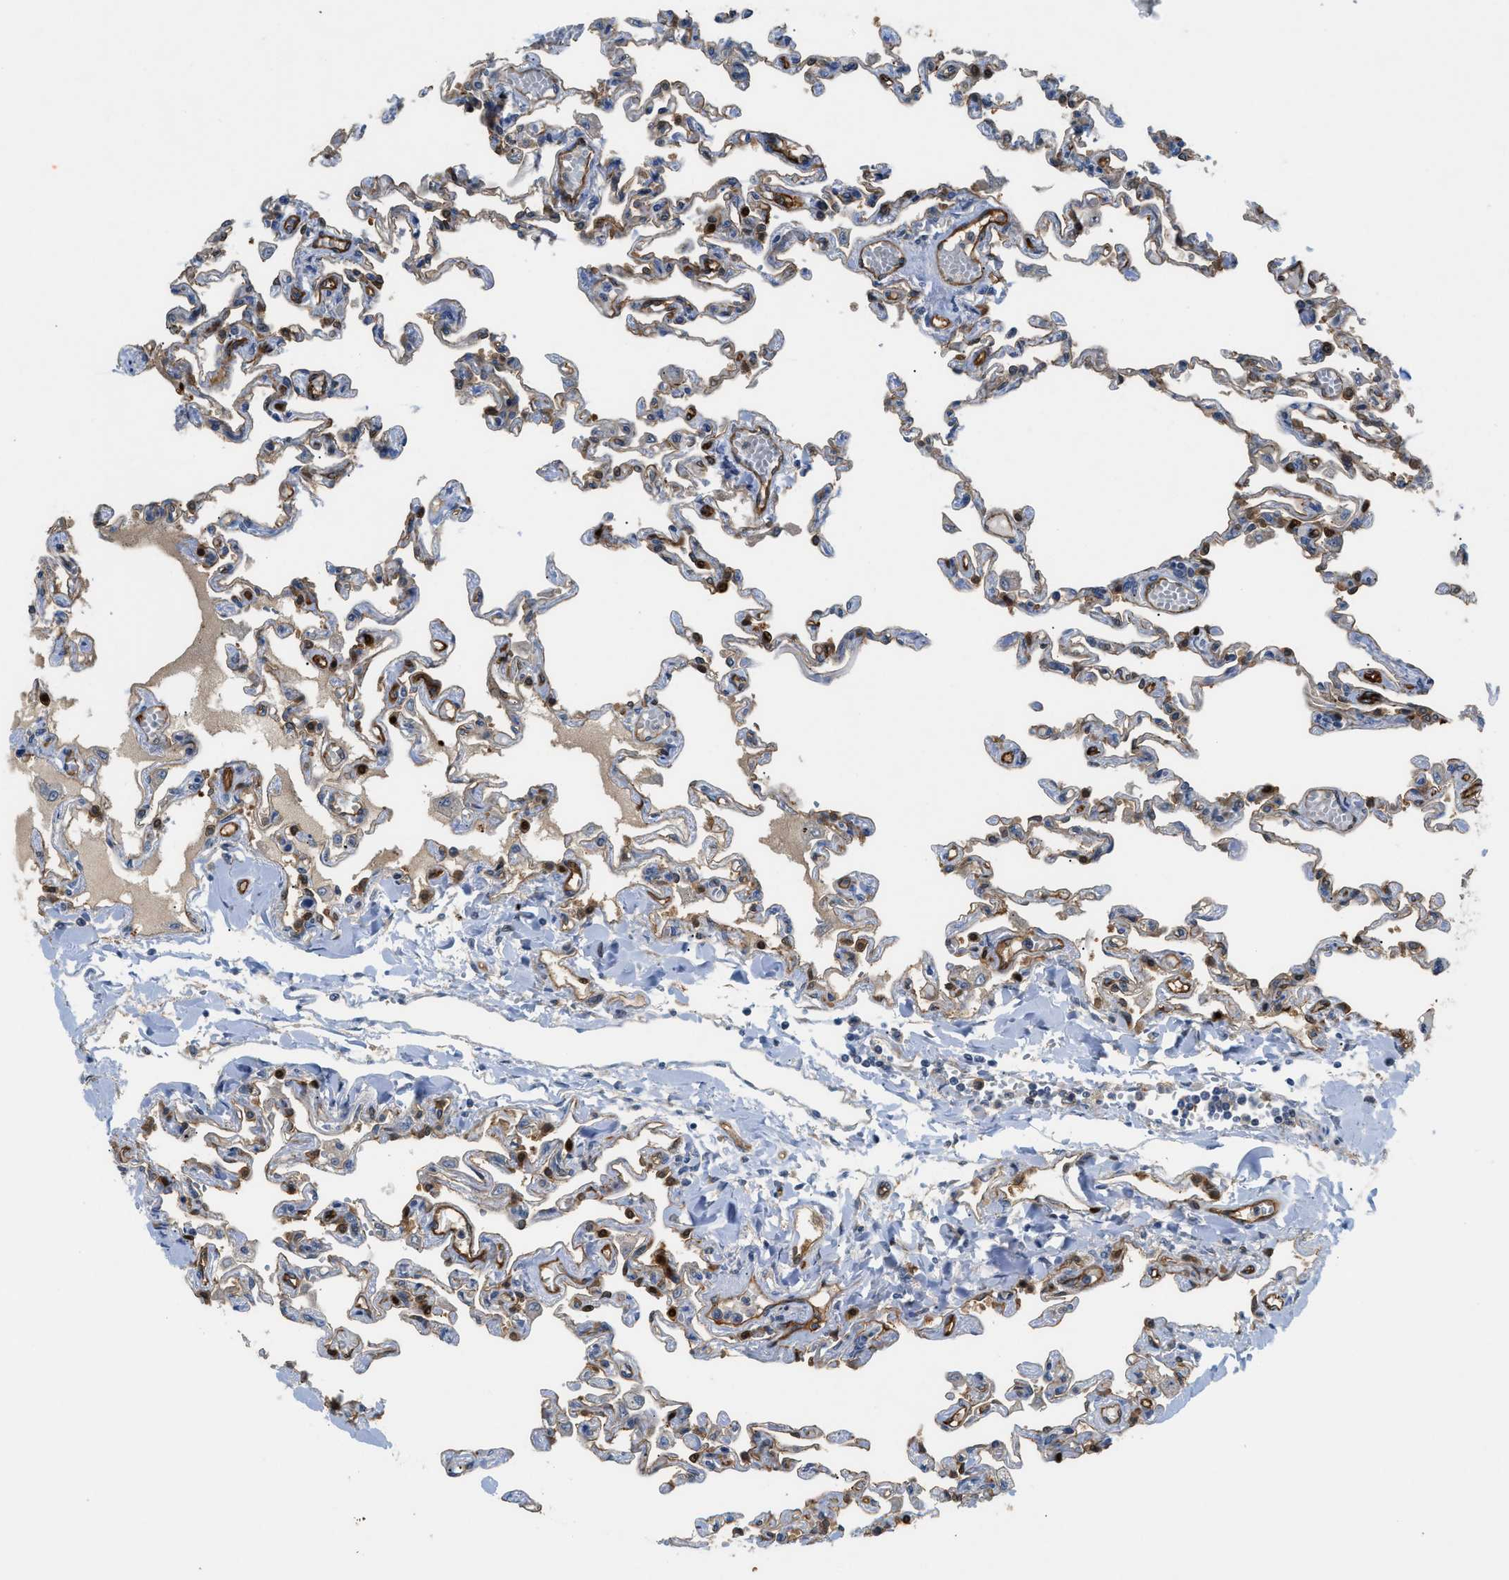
{"staining": {"intensity": "moderate", "quantity": "25%-75%", "location": "cytoplasmic/membranous"}, "tissue": "lung", "cell_type": "Alveolar cells", "image_type": "normal", "snomed": [{"axis": "morphology", "description": "Normal tissue, NOS"}, {"axis": "topography", "description": "Lung"}], "caption": "Normal lung shows moderate cytoplasmic/membranous staining in approximately 25%-75% of alveolar cells, visualized by immunohistochemistry.", "gene": "TRAK2", "patient": {"sex": "male", "age": 21}}